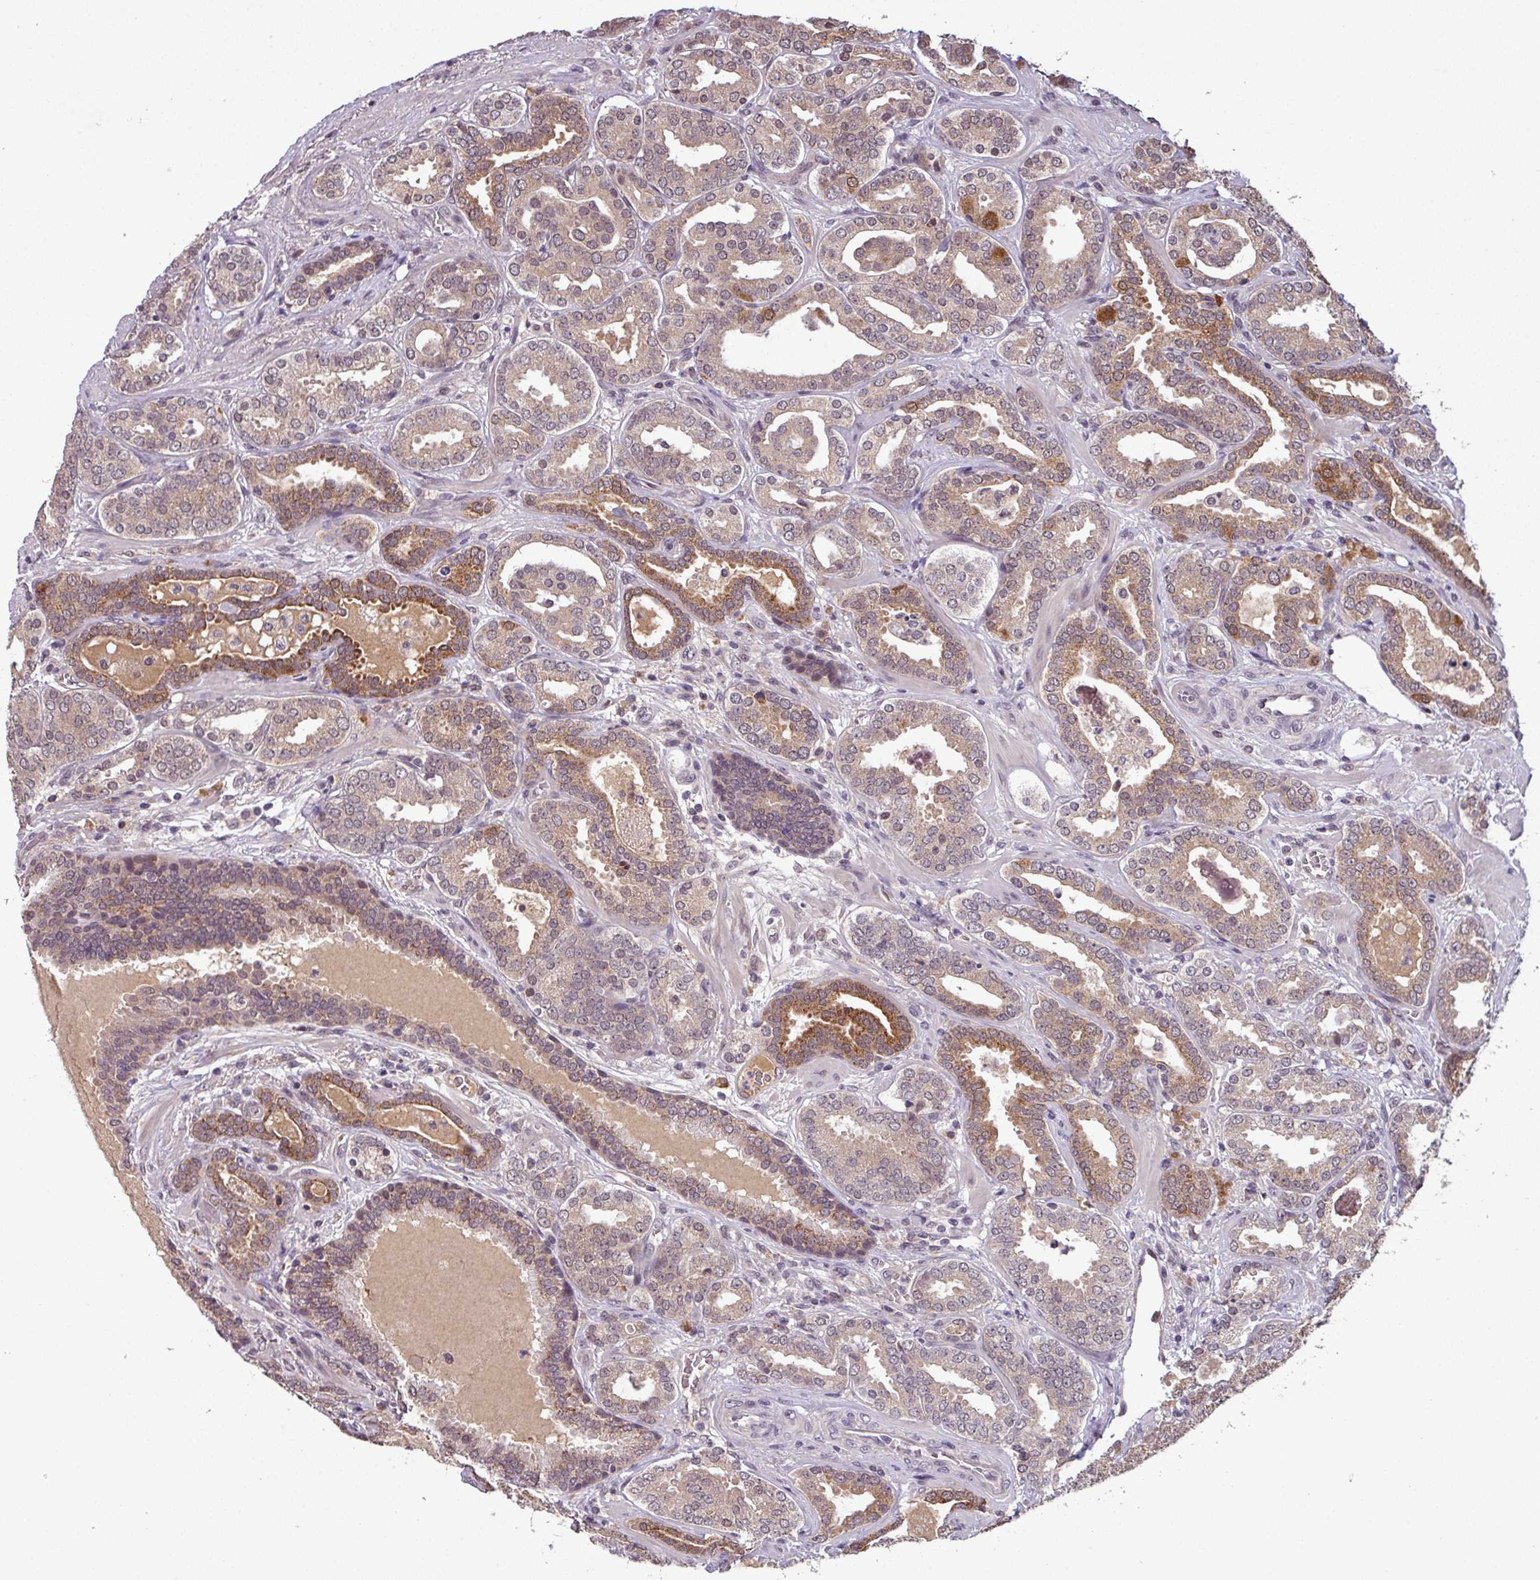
{"staining": {"intensity": "moderate", "quantity": "25%-75%", "location": "cytoplasmic/membranous,nuclear"}, "tissue": "prostate cancer", "cell_type": "Tumor cells", "image_type": "cancer", "snomed": [{"axis": "morphology", "description": "Adenocarcinoma, High grade"}, {"axis": "topography", "description": "Prostate"}], "caption": "Prostate high-grade adenocarcinoma was stained to show a protein in brown. There is medium levels of moderate cytoplasmic/membranous and nuclear expression in approximately 25%-75% of tumor cells. Nuclei are stained in blue.", "gene": "NOB1", "patient": {"sex": "male", "age": 65}}